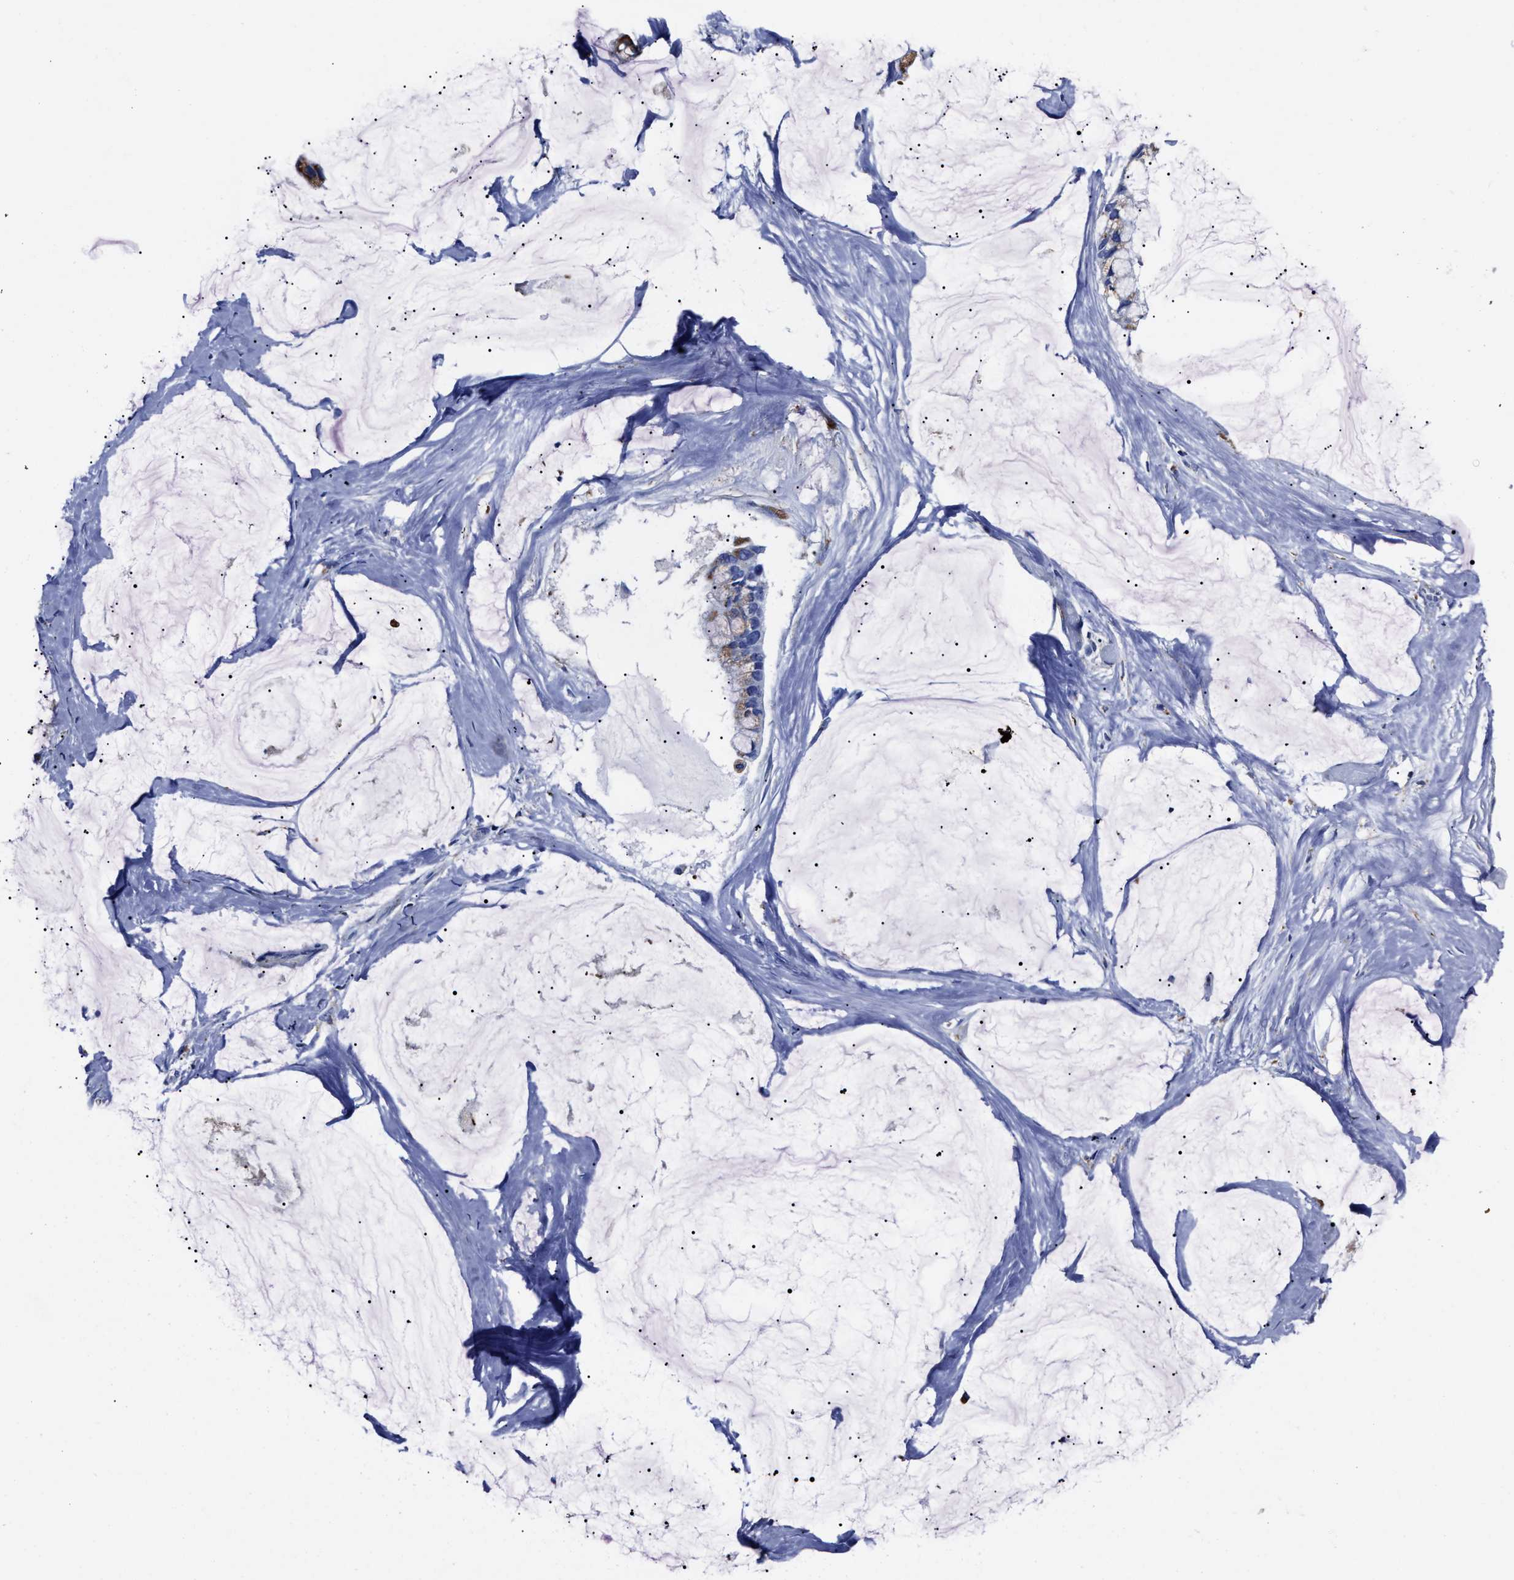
{"staining": {"intensity": "weak", "quantity": "25%-75%", "location": "cytoplasmic/membranous"}, "tissue": "ovarian cancer", "cell_type": "Tumor cells", "image_type": "cancer", "snomed": [{"axis": "morphology", "description": "Cystadenocarcinoma, mucinous, NOS"}, {"axis": "topography", "description": "Ovary"}], "caption": "DAB (3,3'-diaminobenzidine) immunohistochemical staining of human ovarian cancer (mucinous cystadenocarcinoma) demonstrates weak cytoplasmic/membranous protein staining in approximately 25%-75% of tumor cells. The protein is stained brown, and the nuclei are stained in blue (DAB (3,3'-diaminobenzidine) IHC with brightfield microscopy, high magnification).", "gene": "LAMTOR4", "patient": {"sex": "female", "age": 39}}